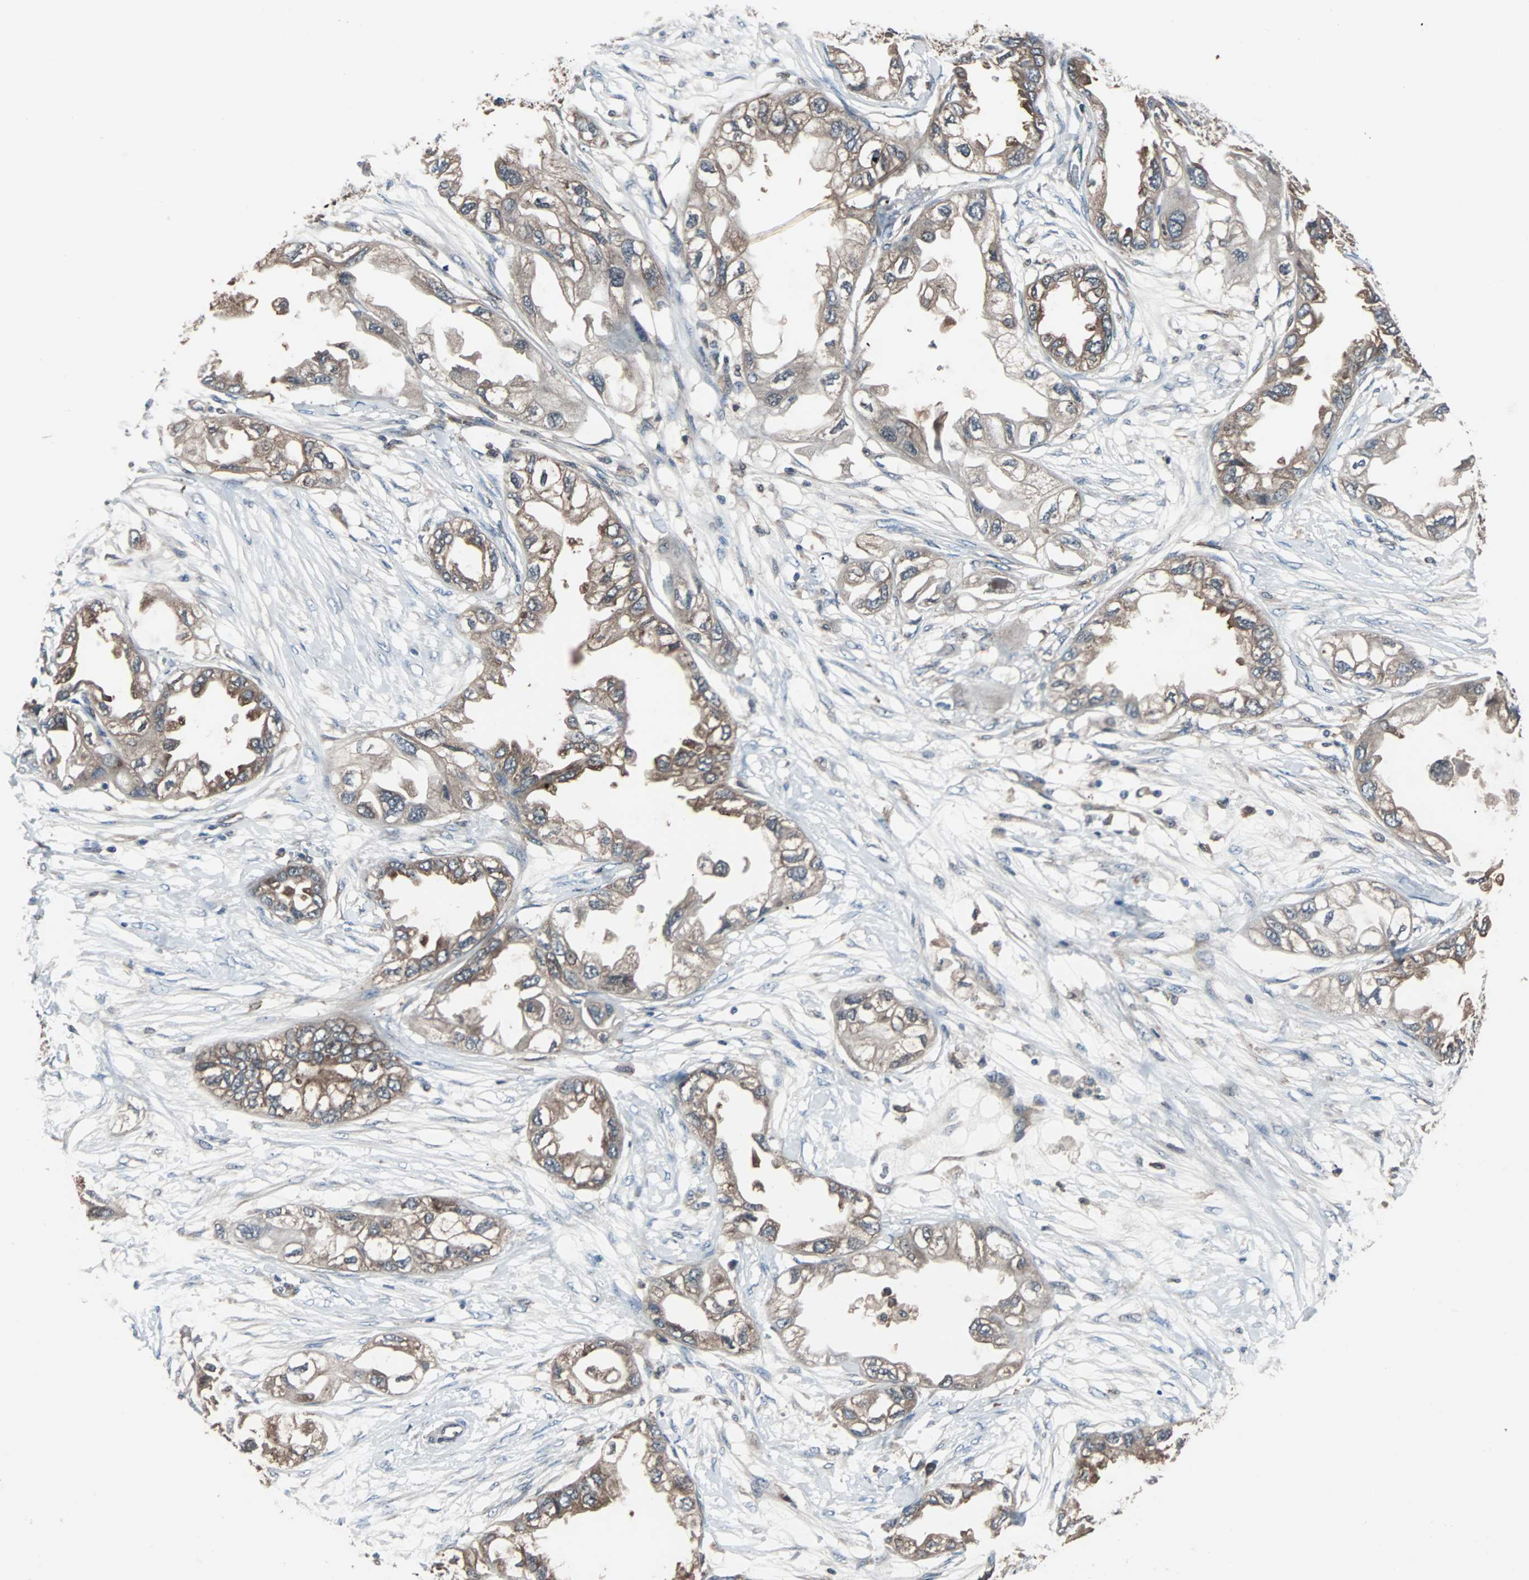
{"staining": {"intensity": "moderate", "quantity": ">75%", "location": "cytoplasmic/membranous"}, "tissue": "endometrial cancer", "cell_type": "Tumor cells", "image_type": "cancer", "snomed": [{"axis": "morphology", "description": "Adenocarcinoma, NOS"}, {"axis": "topography", "description": "Endometrium"}], "caption": "Immunohistochemical staining of human endometrial adenocarcinoma reveals medium levels of moderate cytoplasmic/membranous positivity in about >75% of tumor cells.", "gene": "PAK1", "patient": {"sex": "female", "age": 67}}